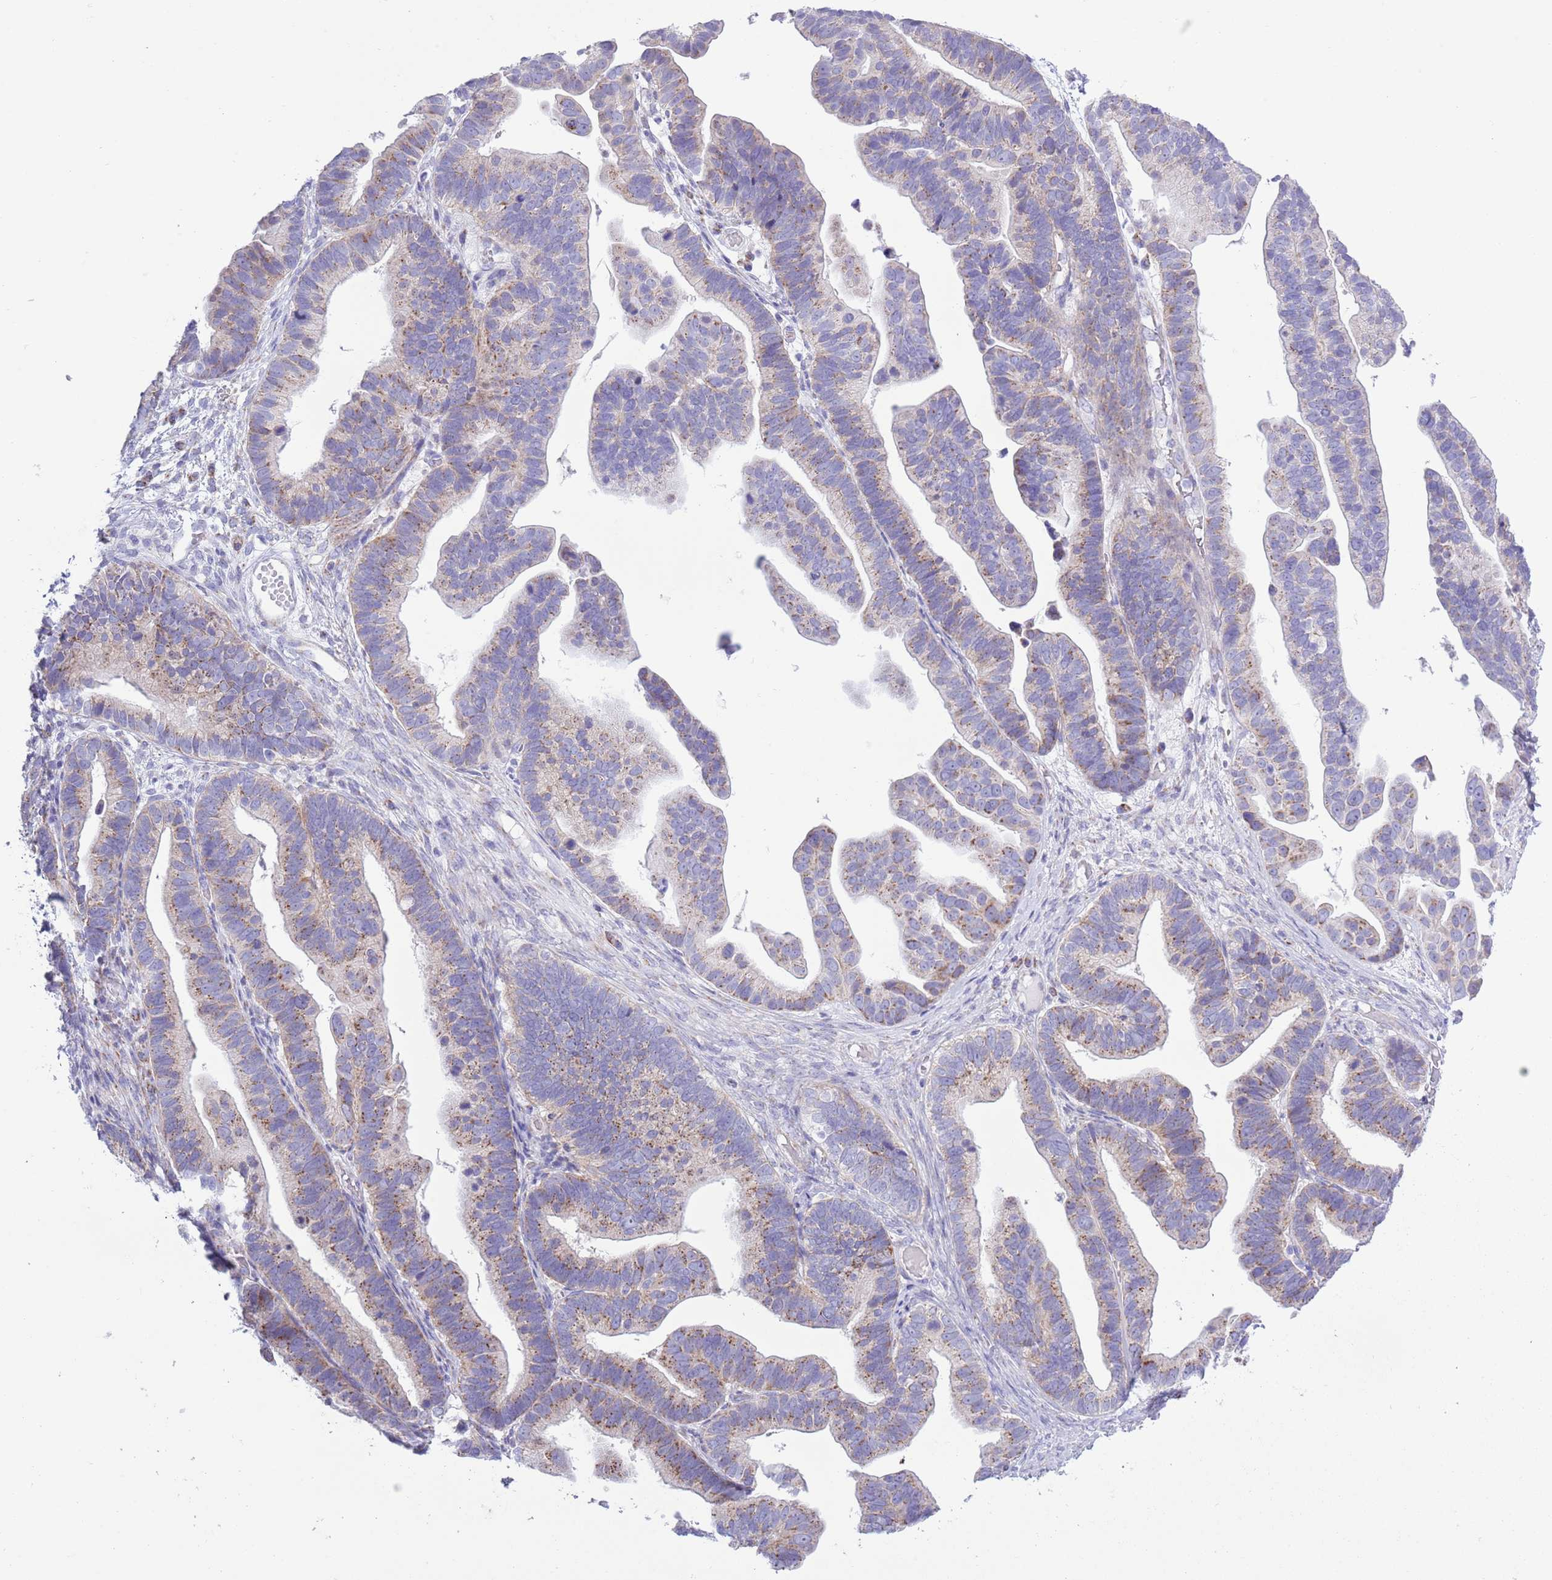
{"staining": {"intensity": "moderate", "quantity": "25%-75%", "location": "cytoplasmic/membranous"}, "tissue": "ovarian cancer", "cell_type": "Tumor cells", "image_type": "cancer", "snomed": [{"axis": "morphology", "description": "Cystadenocarcinoma, serous, NOS"}, {"axis": "topography", "description": "Ovary"}], "caption": "About 25%-75% of tumor cells in serous cystadenocarcinoma (ovarian) display moderate cytoplasmic/membranous protein expression as visualized by brown immunohistochemical staining.", "gene": "MOCOS", "patient": {"sex": "female", "age": 56}}